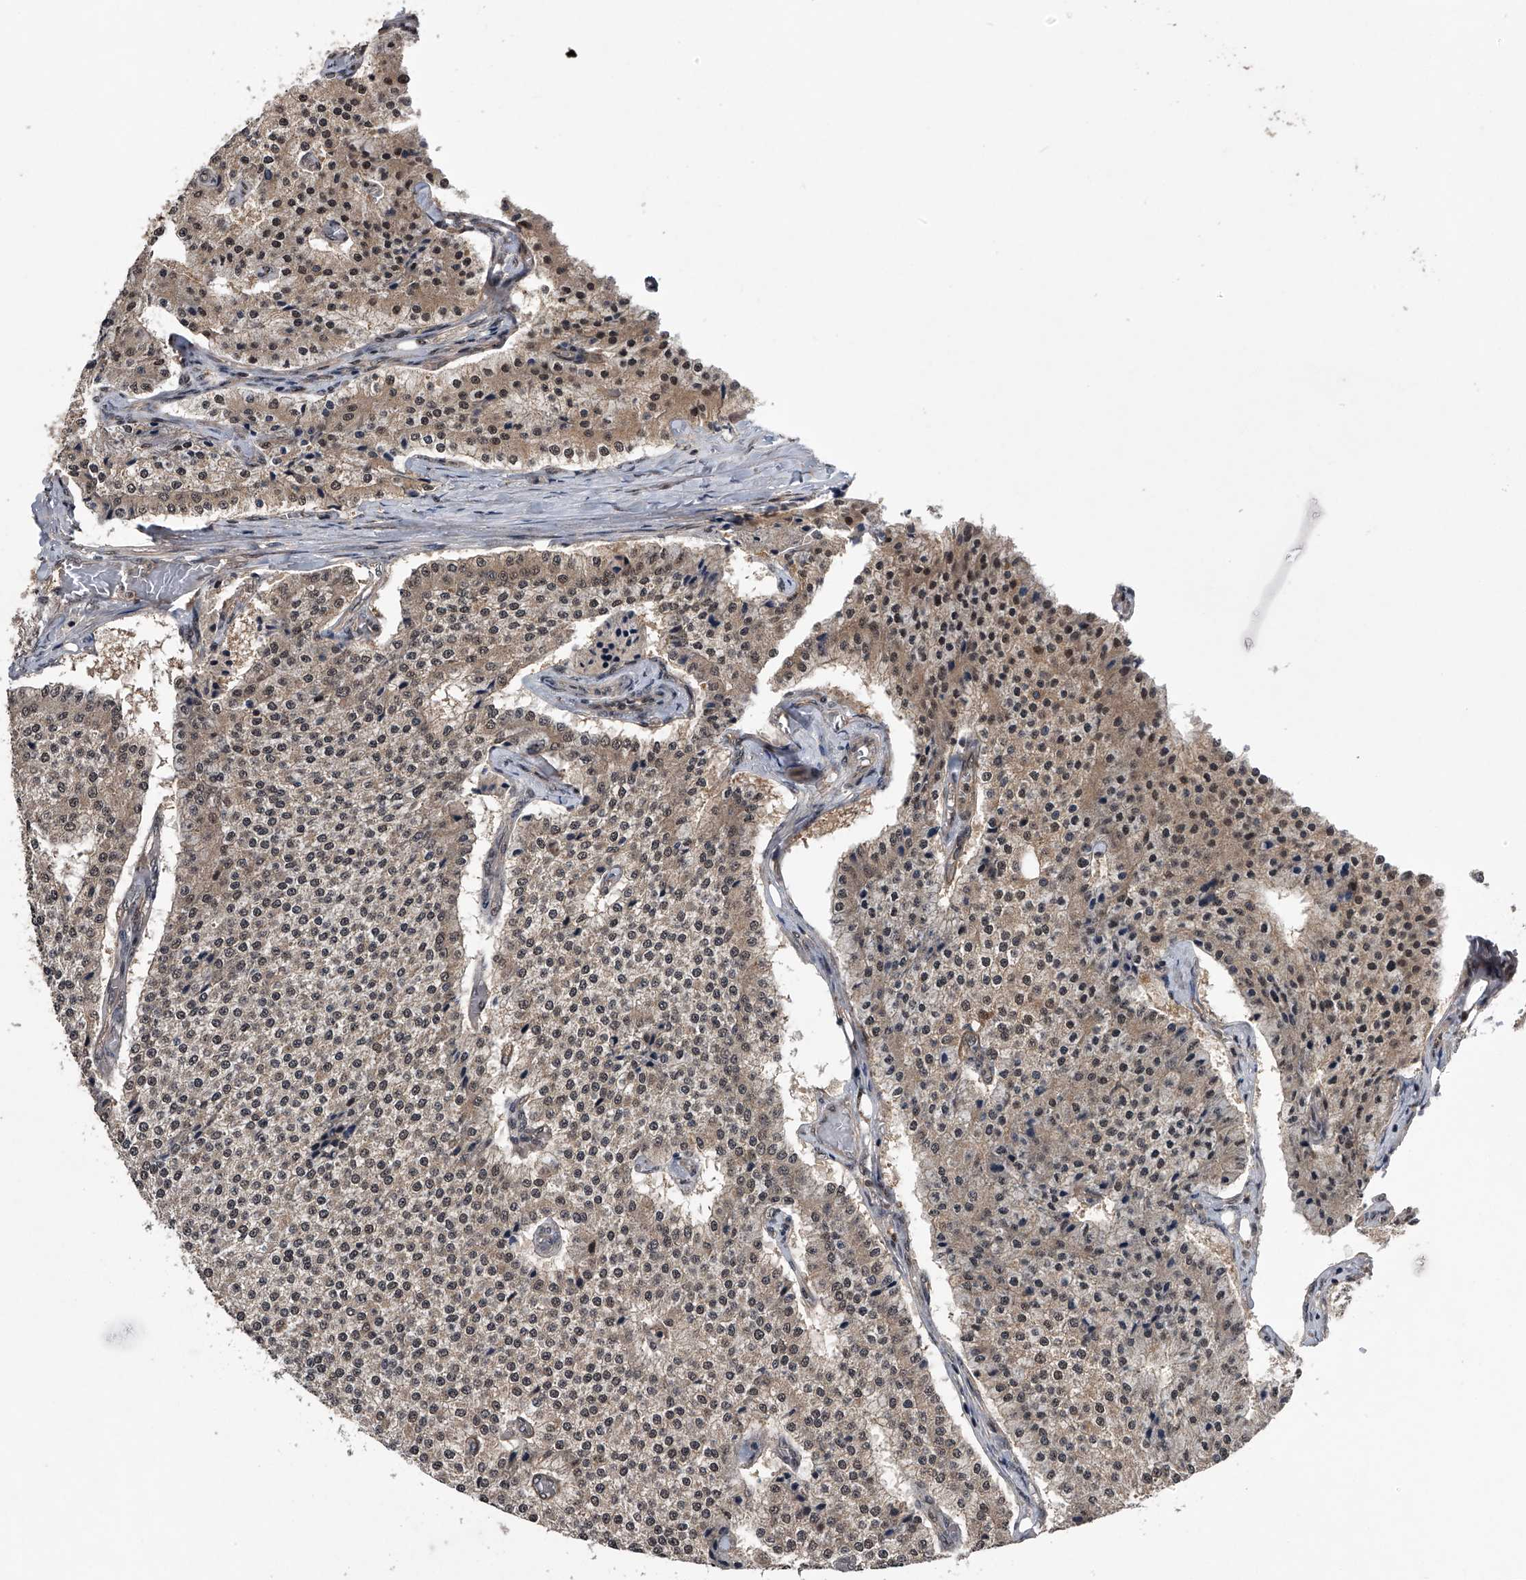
{"staining": {"intensity": "moderate", "quantity": "25%-75%", "location": "cytoplasmic/membranous"}, "tissue": "carcinoid", "cell_type": "Tumor cells", "image_type": "cancer", "snomed": [{"axis": "morphology", "description": "Carcinoid, malignant, NOS"}, {"axis": "topography", "description": "Colon"}], "caption": "Immunohistochemistry (IHC) (DAB) staining of human carcinoid shows moderate cytoplasmic/membranous protein expression in approximately 25%-75% of tumor cells.", "gene": "SLC12A8", "patient": {"sex": "female", "age": 52}}